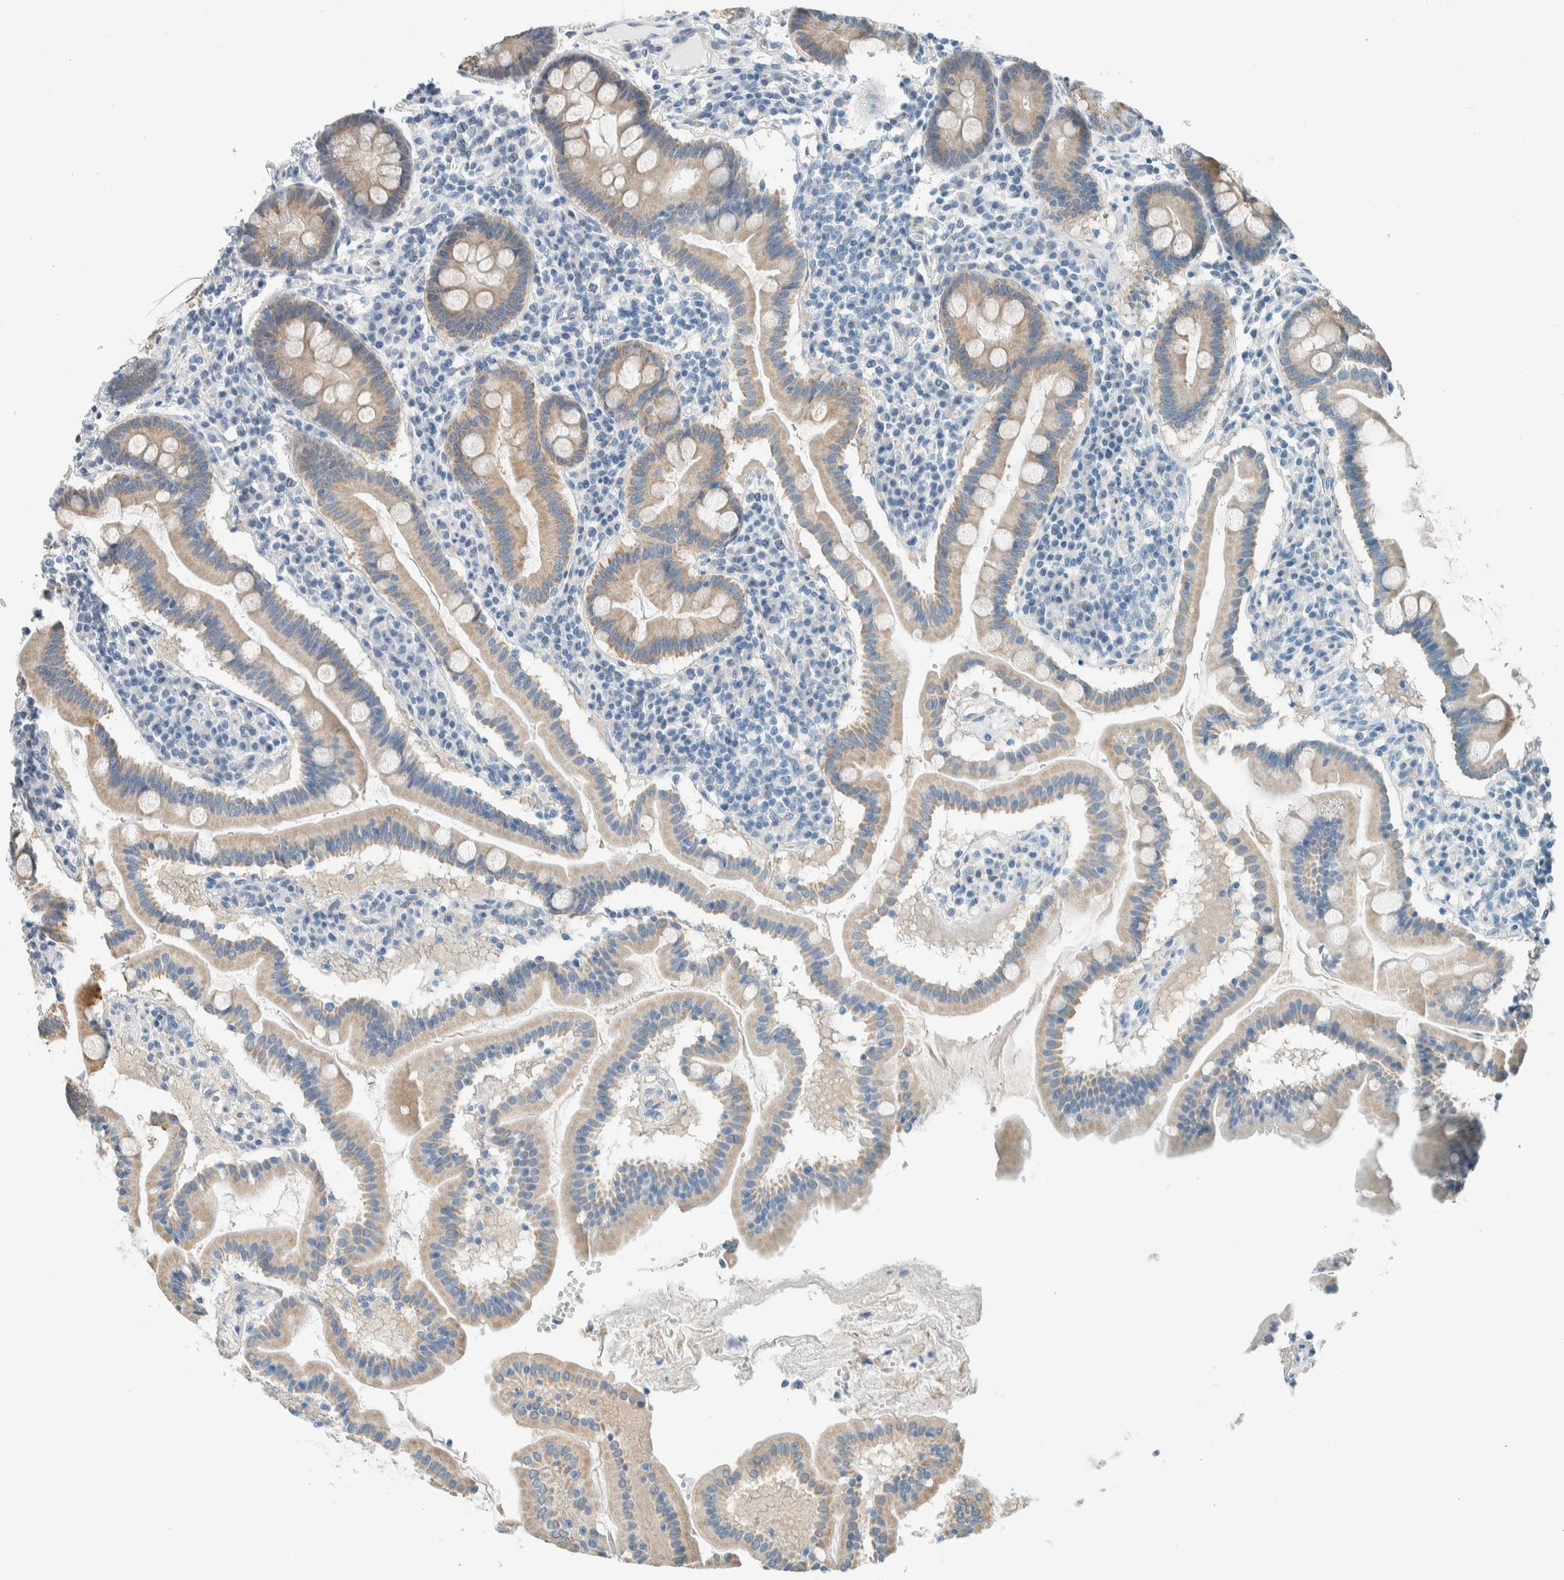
{"staining": {"intensity": "weak", "quantity": ">75%", "location": "cytoplasmic/membranous"}, "tissue": "duodenum", "cell_type": "Glandular cells", "image_type": "normal", "snomed": [{"axis": "morphology", "description": "Normal tissue, NOS"}, {"axis": "topography", "description": "Duodenum"}], "caption": "The photomicrograph displays immunohistochemical staining of benign duodenum. There is weak cytoplasmic/membranous expression is seen in approximately >75% of glandular cells.", "gene": "ALDH7A1", "patient": {"sex": "male", "age": 50}}